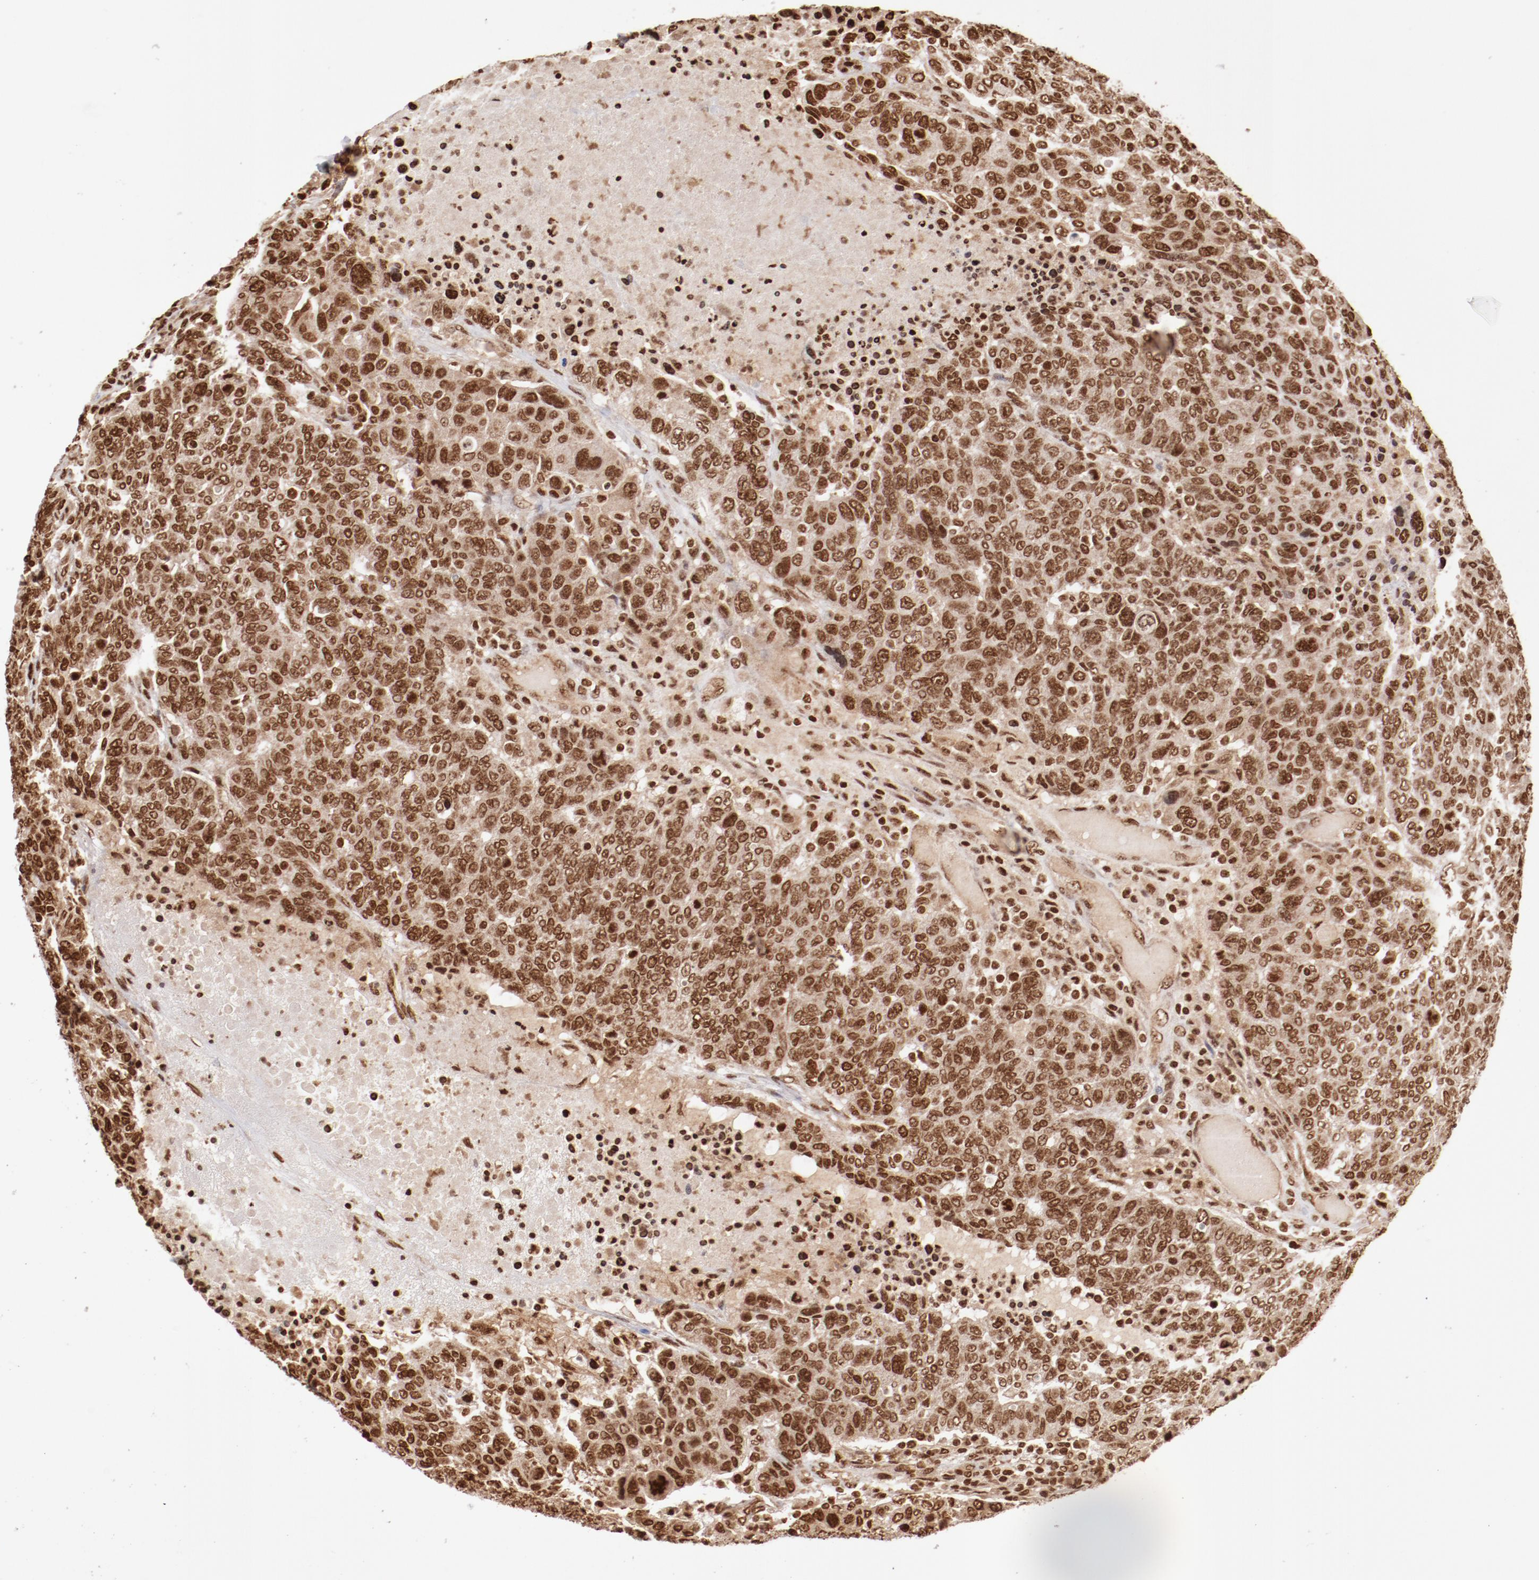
{"staining": {"intensity": "moderate", "quantity": ">75%", "location": "nuclear"}, "tissue": "breast cancer", "cell_type": "Tumor cells", "image_type": "cancer", "snomed": [{"axis": "morphology", "description": "Duct carcinoma"}, {"axis": "topography", "description": "Breast"}], "caption": "High-magnification brightfield microscopy of intraductal carcinoma (breast) stained with DAB (brown) and counterstained with hematoxylin (blue). tumor cells exhibit moderate nuclear staining is identified in about>75% of cells.", "gene": "ABL2", "patient": {"sex": "female", "age": 37}}